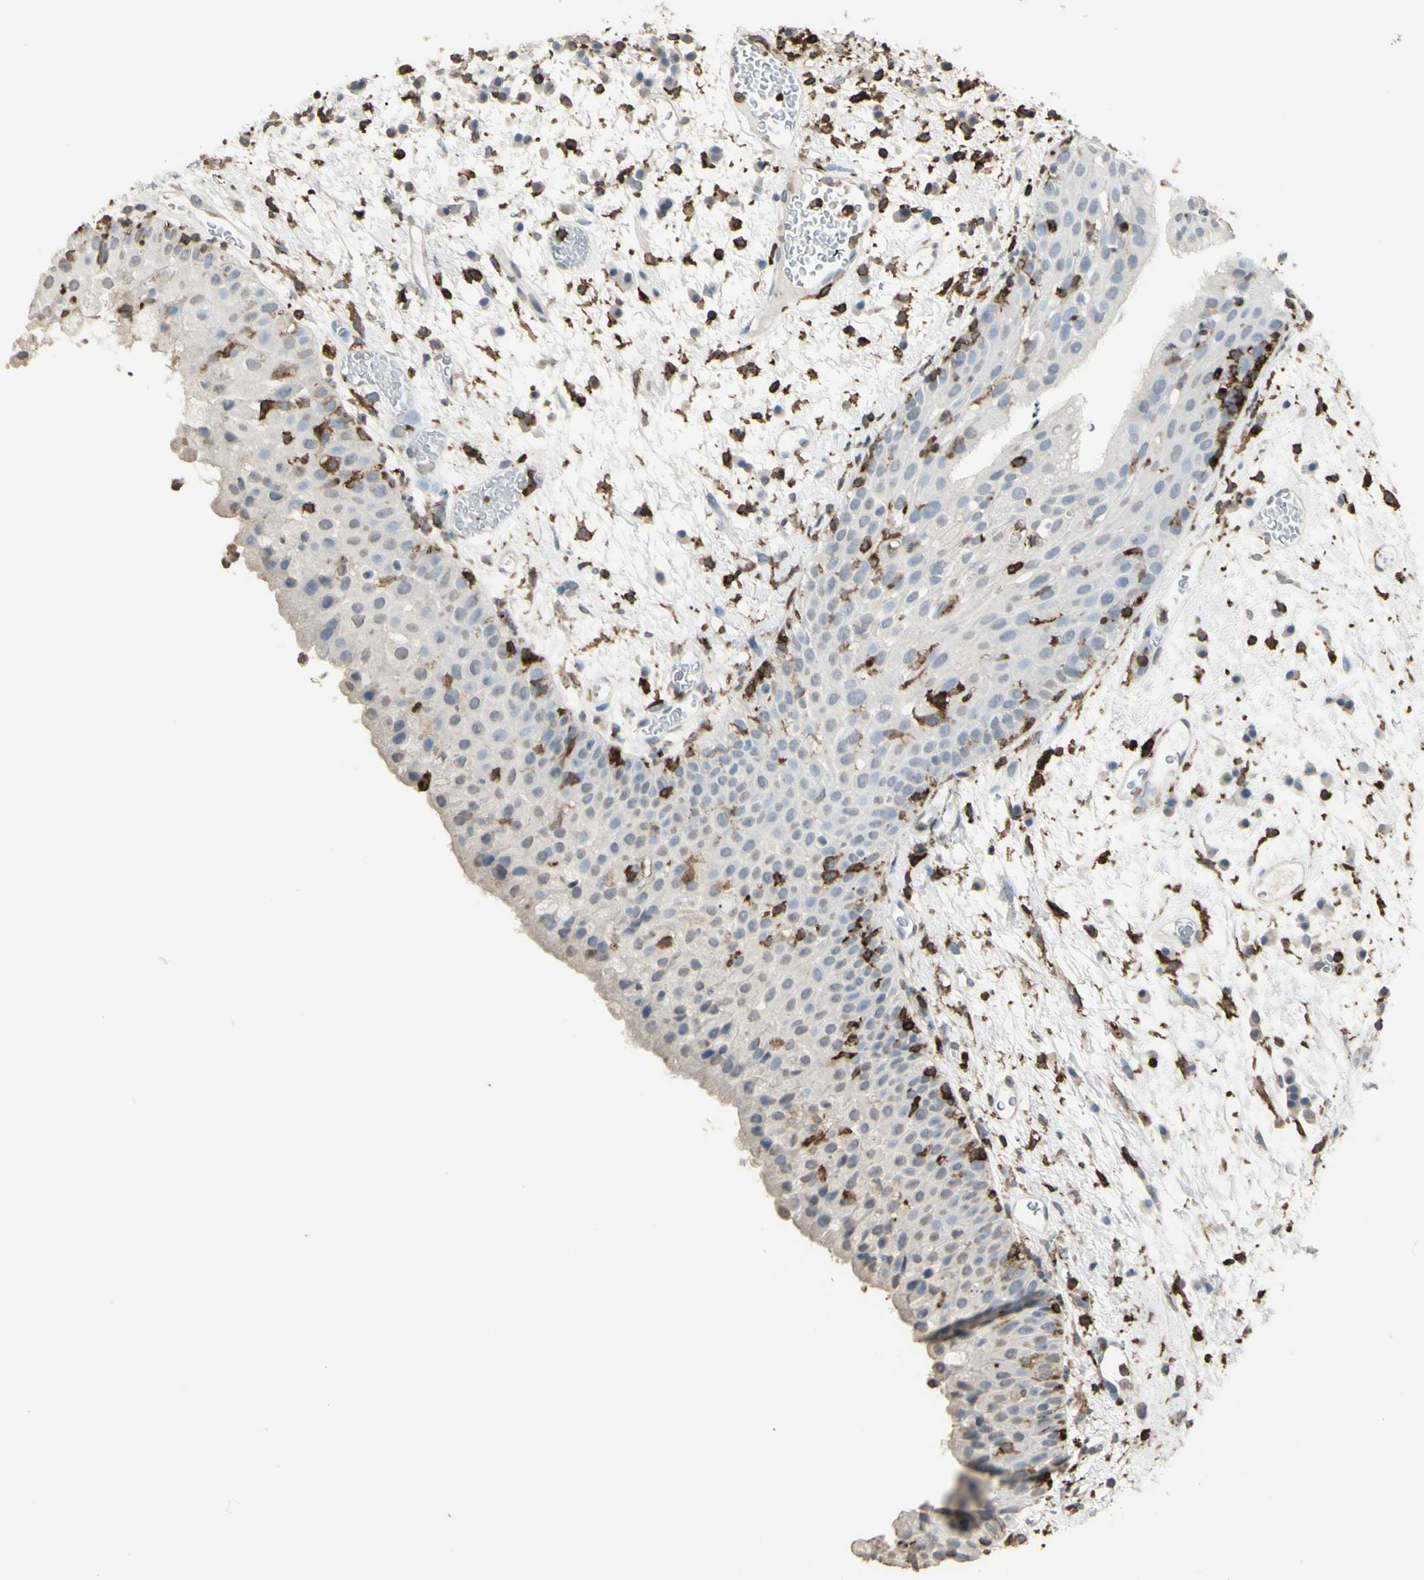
{"staining": {"intensity": "negative", "quantity": "none", "location": "none"}, "tissue": "head and neck cancer", "cell_type": "Tumor cells", "image_type": "cancer", "snomed": [{"axis": "morphology", "description": "Squamous cell carcinoma, NOS"}, {"axis": "topography", "description": "Head-Neck"}], "caption": "Head and neck squamous cell carcinoma was stained to show a protein in brown. There is no significant expression in tumor cells. (DAB (3,3'-diaminobenzidine) IHC visualized using brightfield microscopy, high magnification).", "gene": "PSTPIP1", "patient": {"sex": "male", "age": 62}}